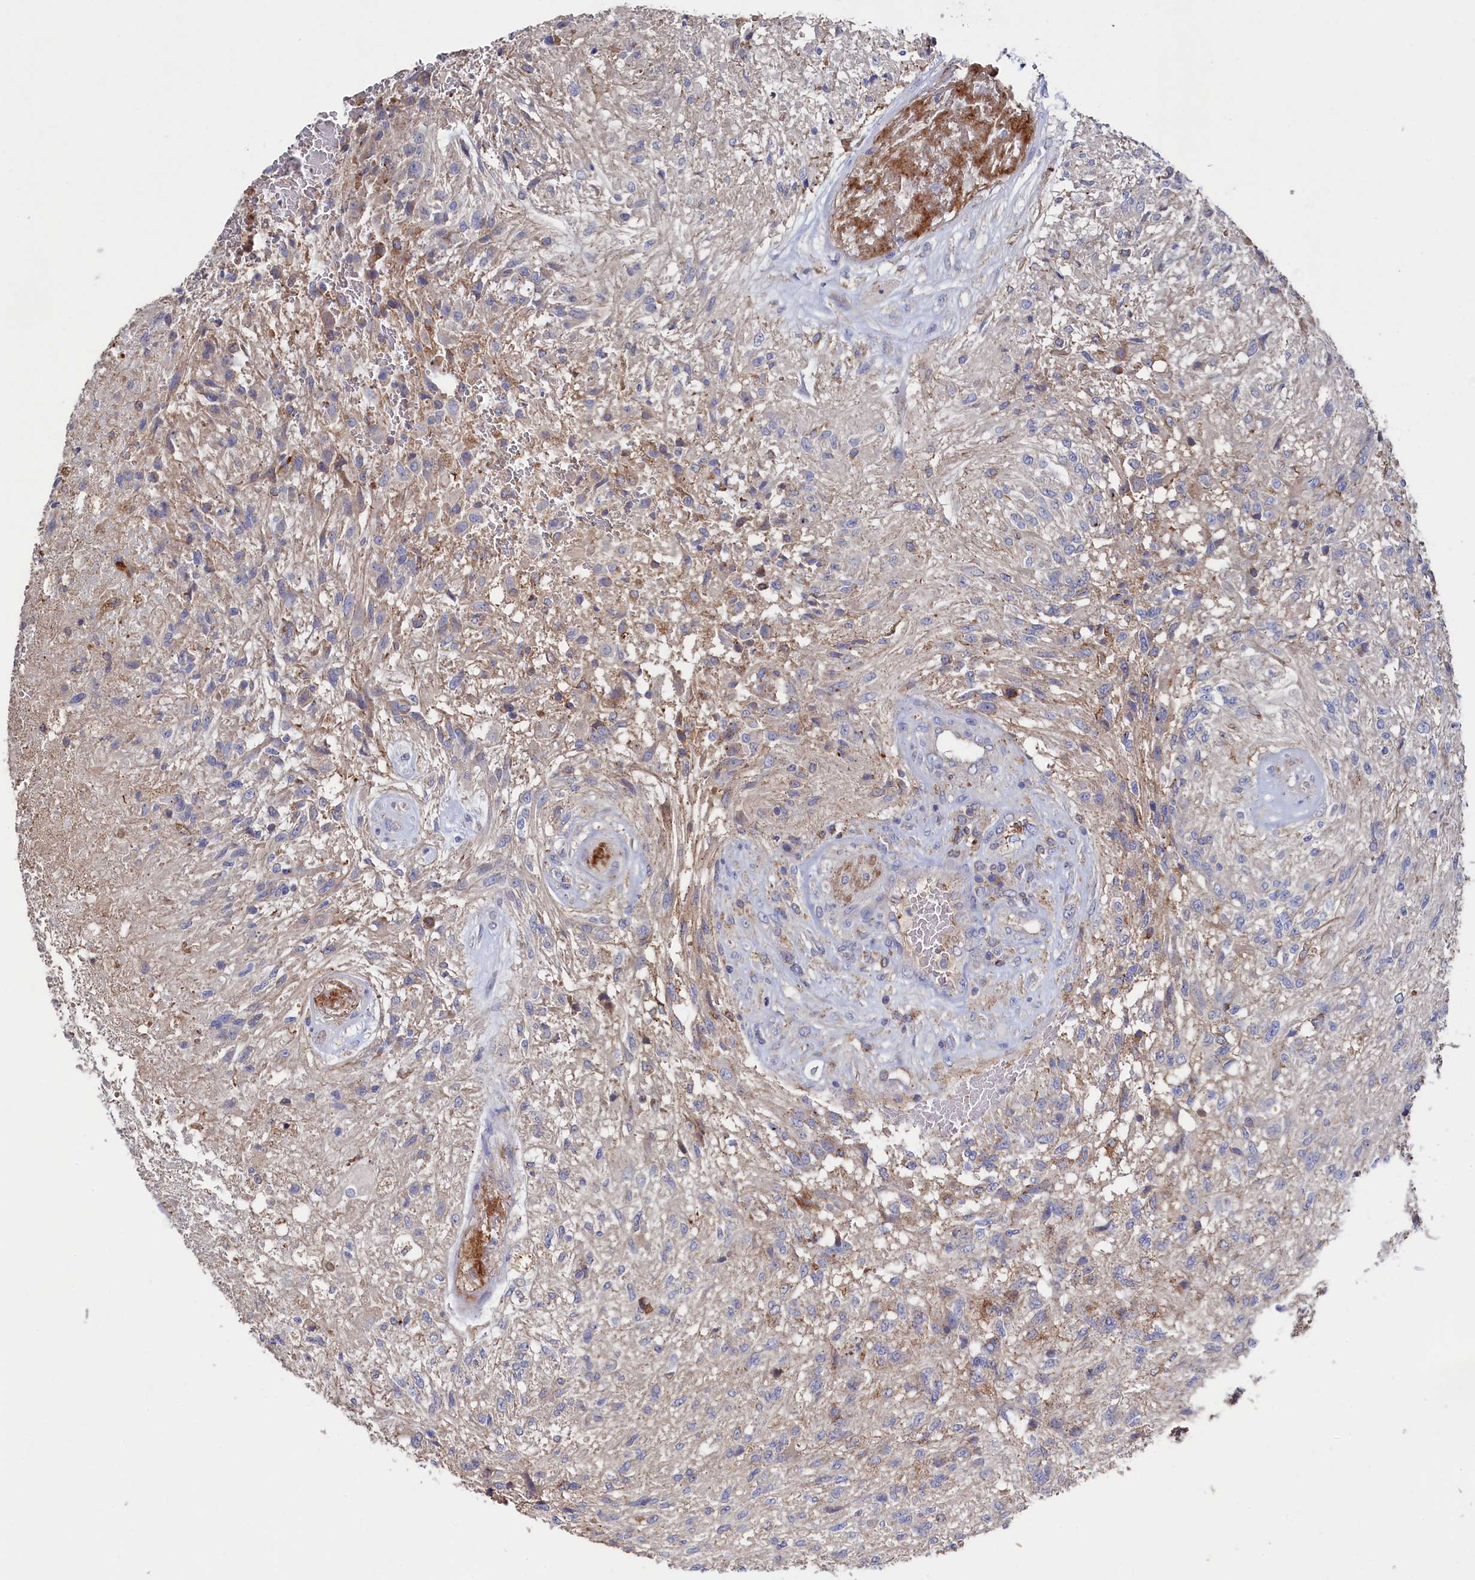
{"staining": {"intensity": "weak", "quantity": "<25%", "location": "cytoplasmic/membranous"}, "tissue": "glioma", "cell_type": "Tumor cells", "image_type": "cancer", "snomed": [{"axis": "morphology", "description": "Glioma, malignant, High grade"}, {"axis": "topography", "description": "Brain"}], "caption": "Protein analysis of malignant high-grade glioma exhibits no significant expression in tumor cells.", "gene": "TK2", "patient": {"sex": "male", "age": 56}}